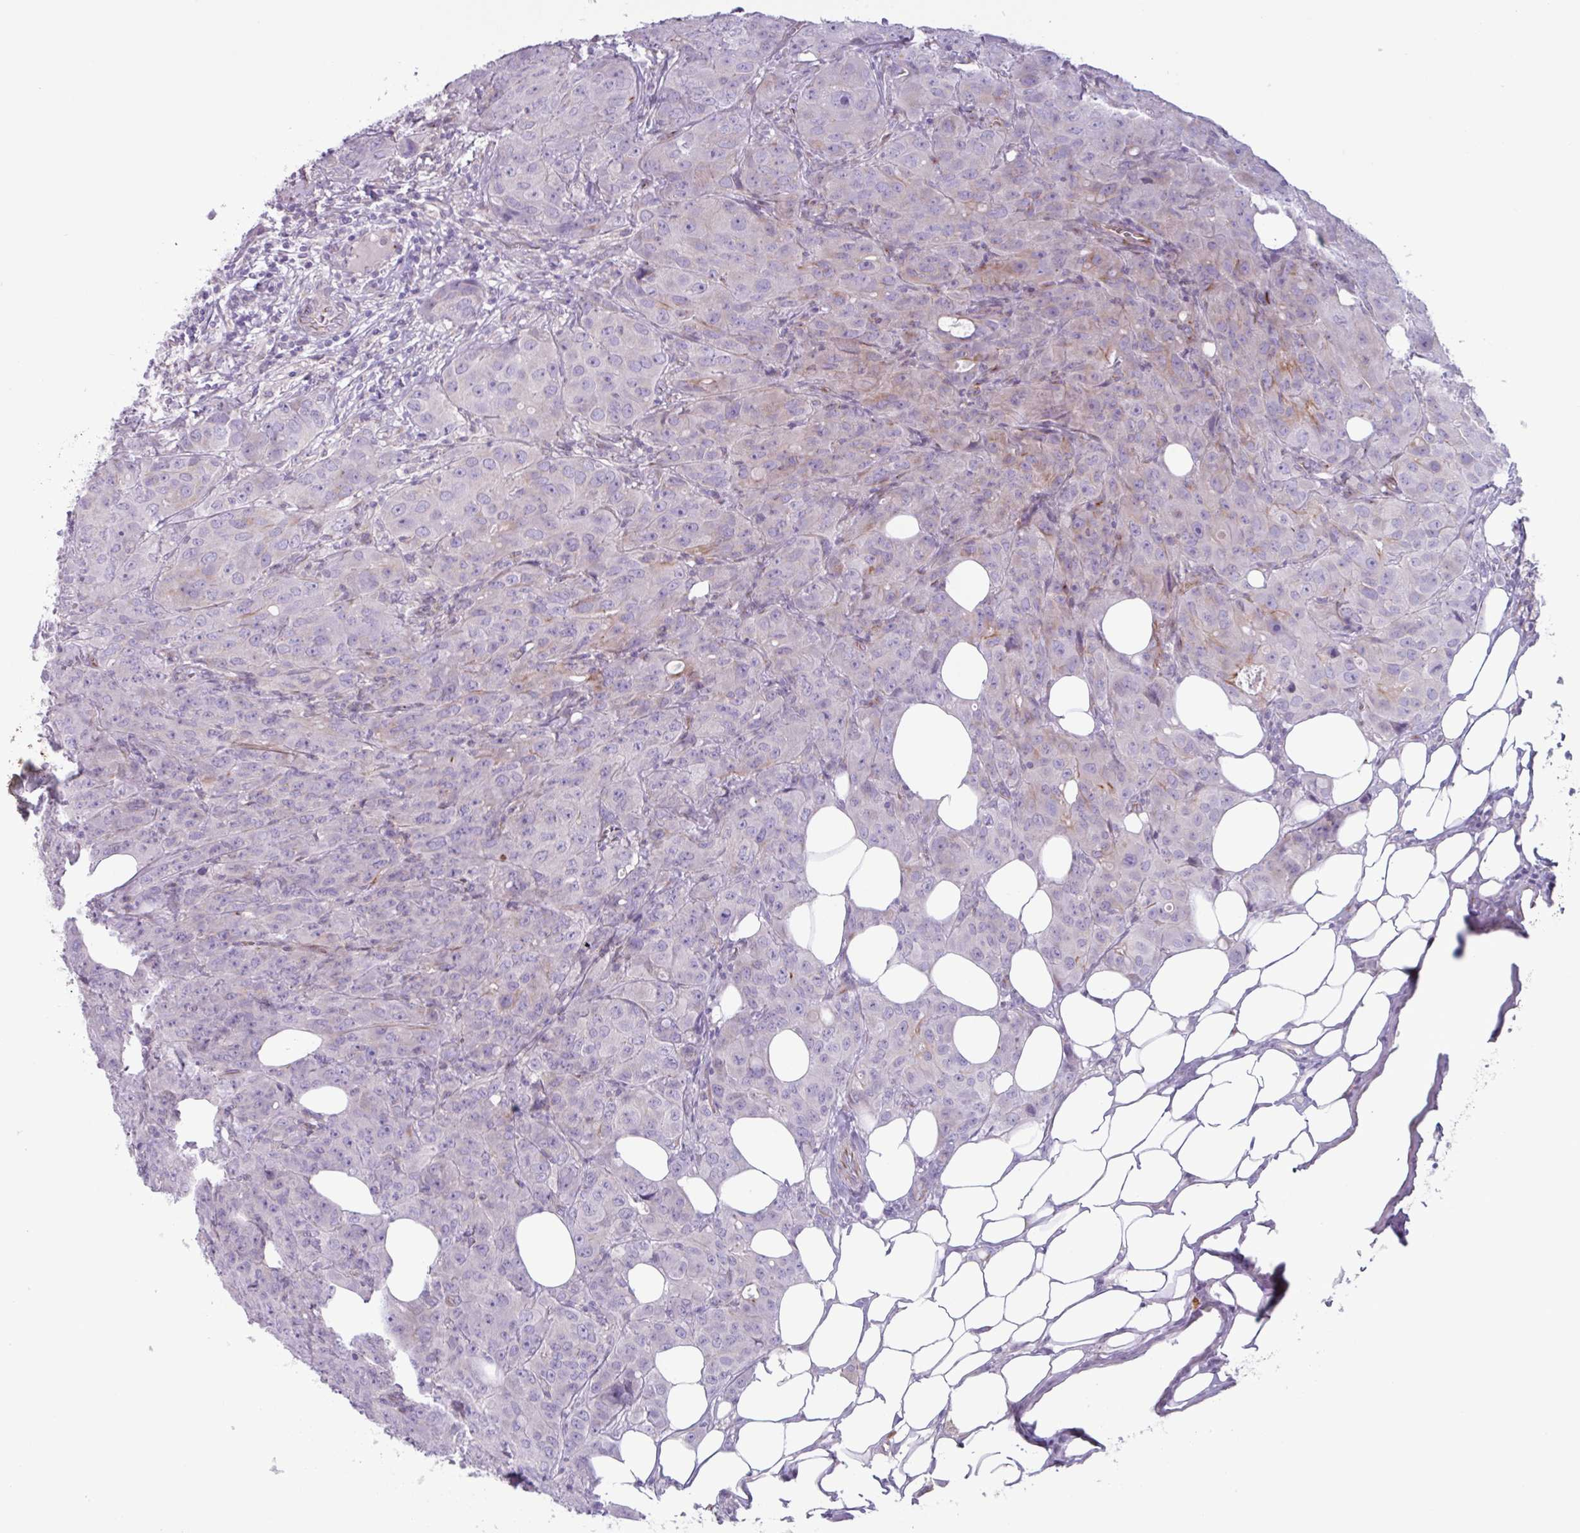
{"staining": {"intensity": "weak", "quantity": "<25%", "location": "cytoplasmic/membranous"}, "tissue": "breast cancer", "cell_type": "Tumor cells", "image_type": "cancer", "snomed": [{"axis": "morphology", "description": "Duct carcinoma"}, {"axis": "topography", "description": "Breast"}], "caption": "This is an IHC image of intraductal carcinoma (breast). There is no staining in tumor cells.", "gene": "ADGRE1", "patient": {"sex": "female", "age": 43}}